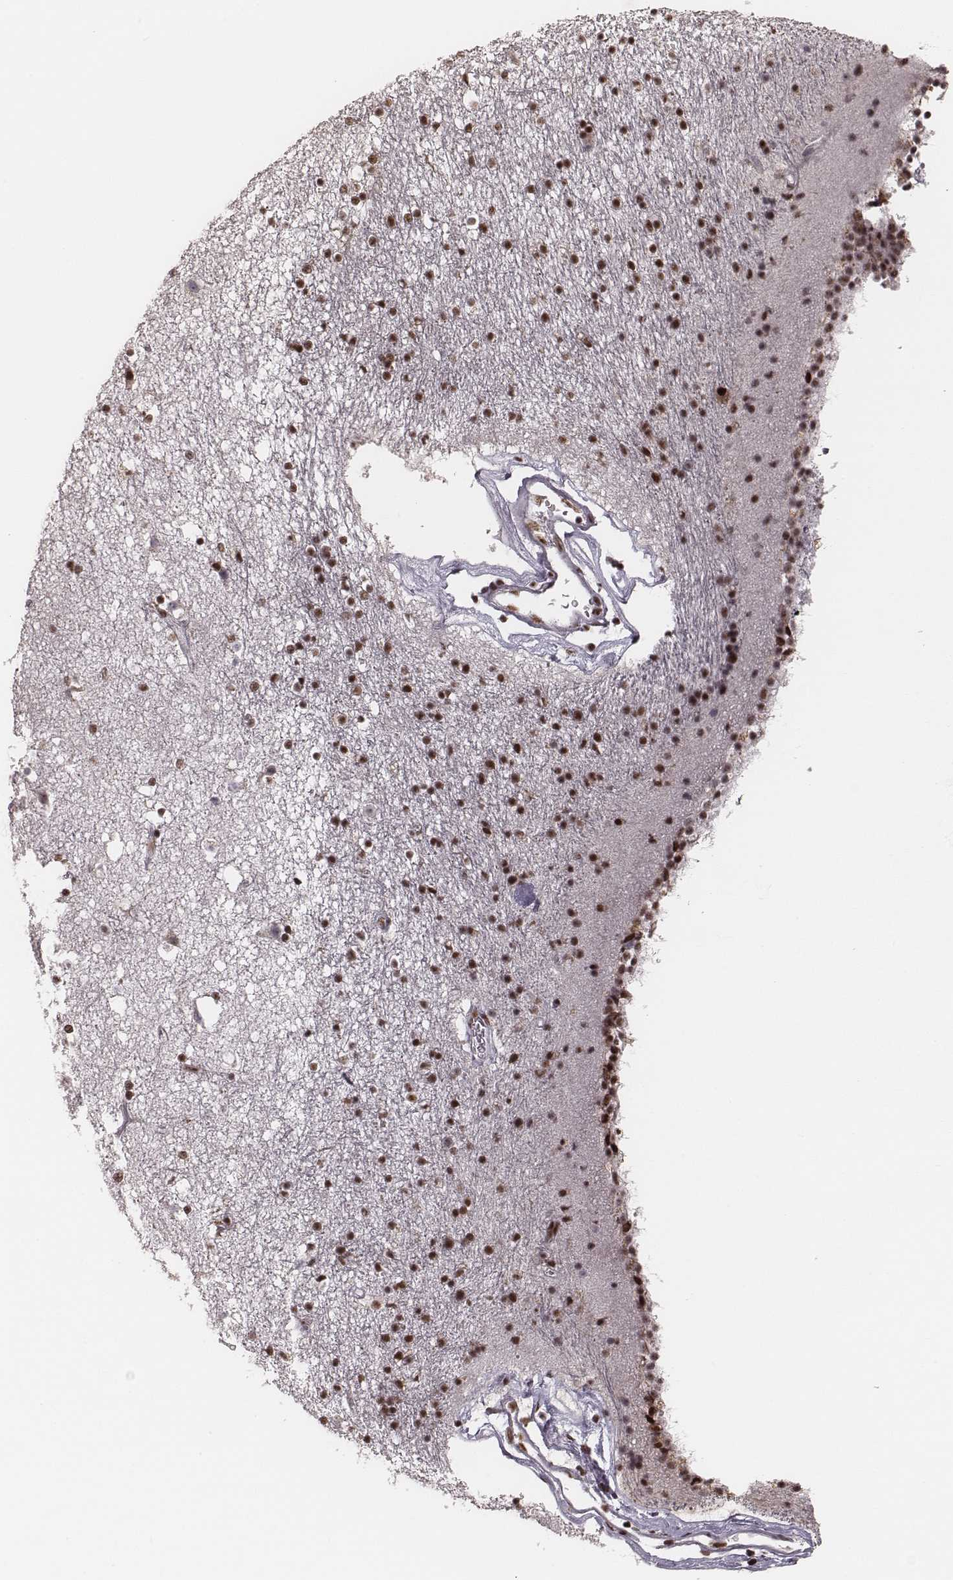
{"staining": {"intensity": "strong", "quantity": ">75%", "location": "nuclear"}, "tissue": "caudate", "cell_type": "Glial cells", "image_type": "normal", "snomed": [{"axis": "morphology", "description": "Normal tissue, NOS"}, {"axis": "topography", "description": "Lateral ventricle wall"}], "caption": "Human caudate stained with a protein marker displays strong staining in glial cells.", "gene": "LUC7L", "patient": {"sex": "female", "age": 71}}